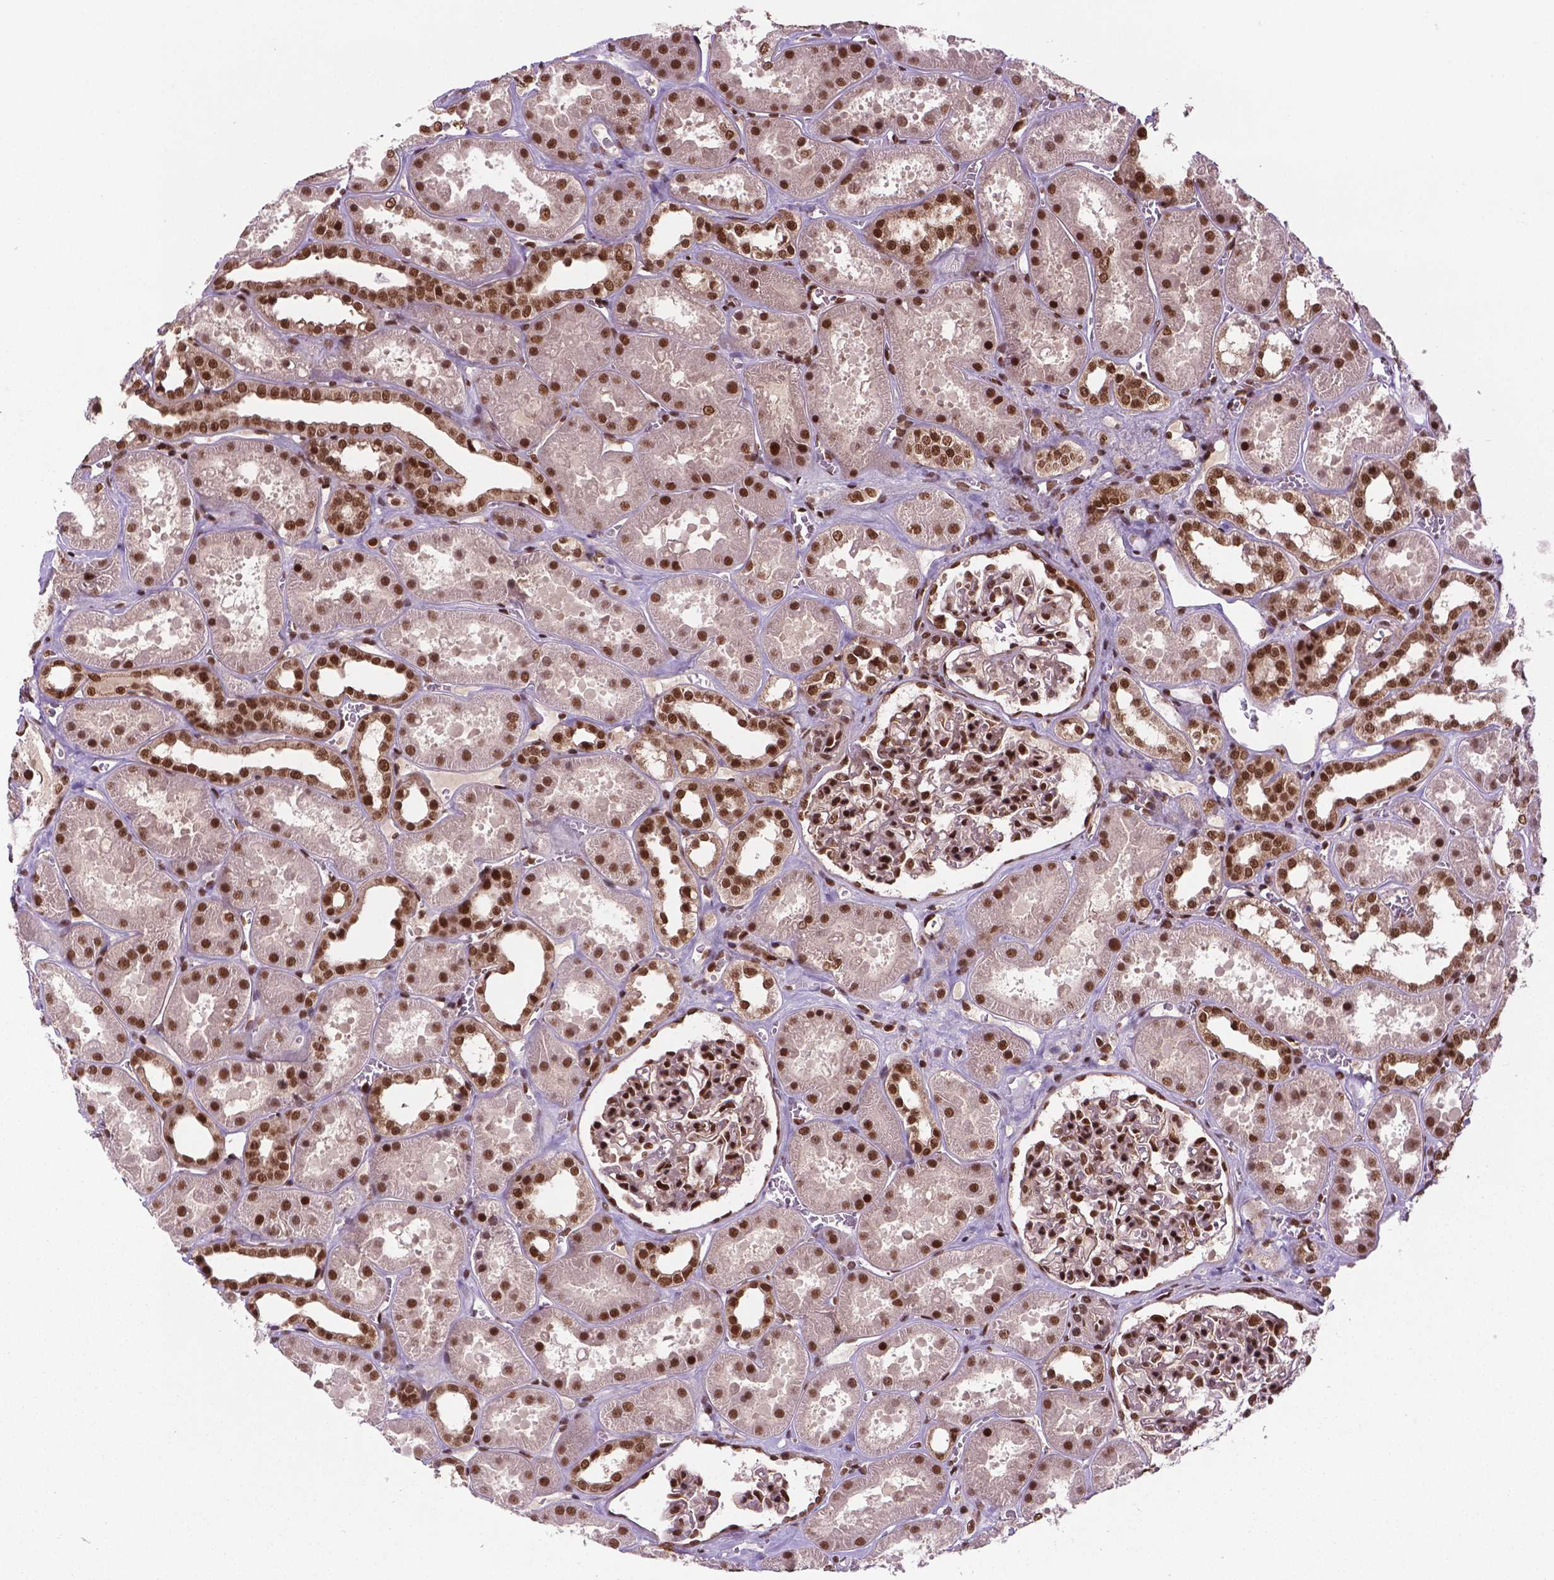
{"staining": {"intensity": "strong", "quantity": ">75%", "location": "nuclear"}, "tissue": "kidney", "cell_type": "Cells in glomeruli", "image_type": "normal", "snomed": [{"axis": "morphology", "description": "Normal tissue, NOS"}, {"axis": "topography", "description": "Kidney"}], "caption": "Unremarkable kidney was stained to show a protein in brown. There is high levels of strong nuclear staining in approximately >75% of cells in glomeruli.", "gene": "SIRT6", "patient": {"sex": "female", "age": 41}}